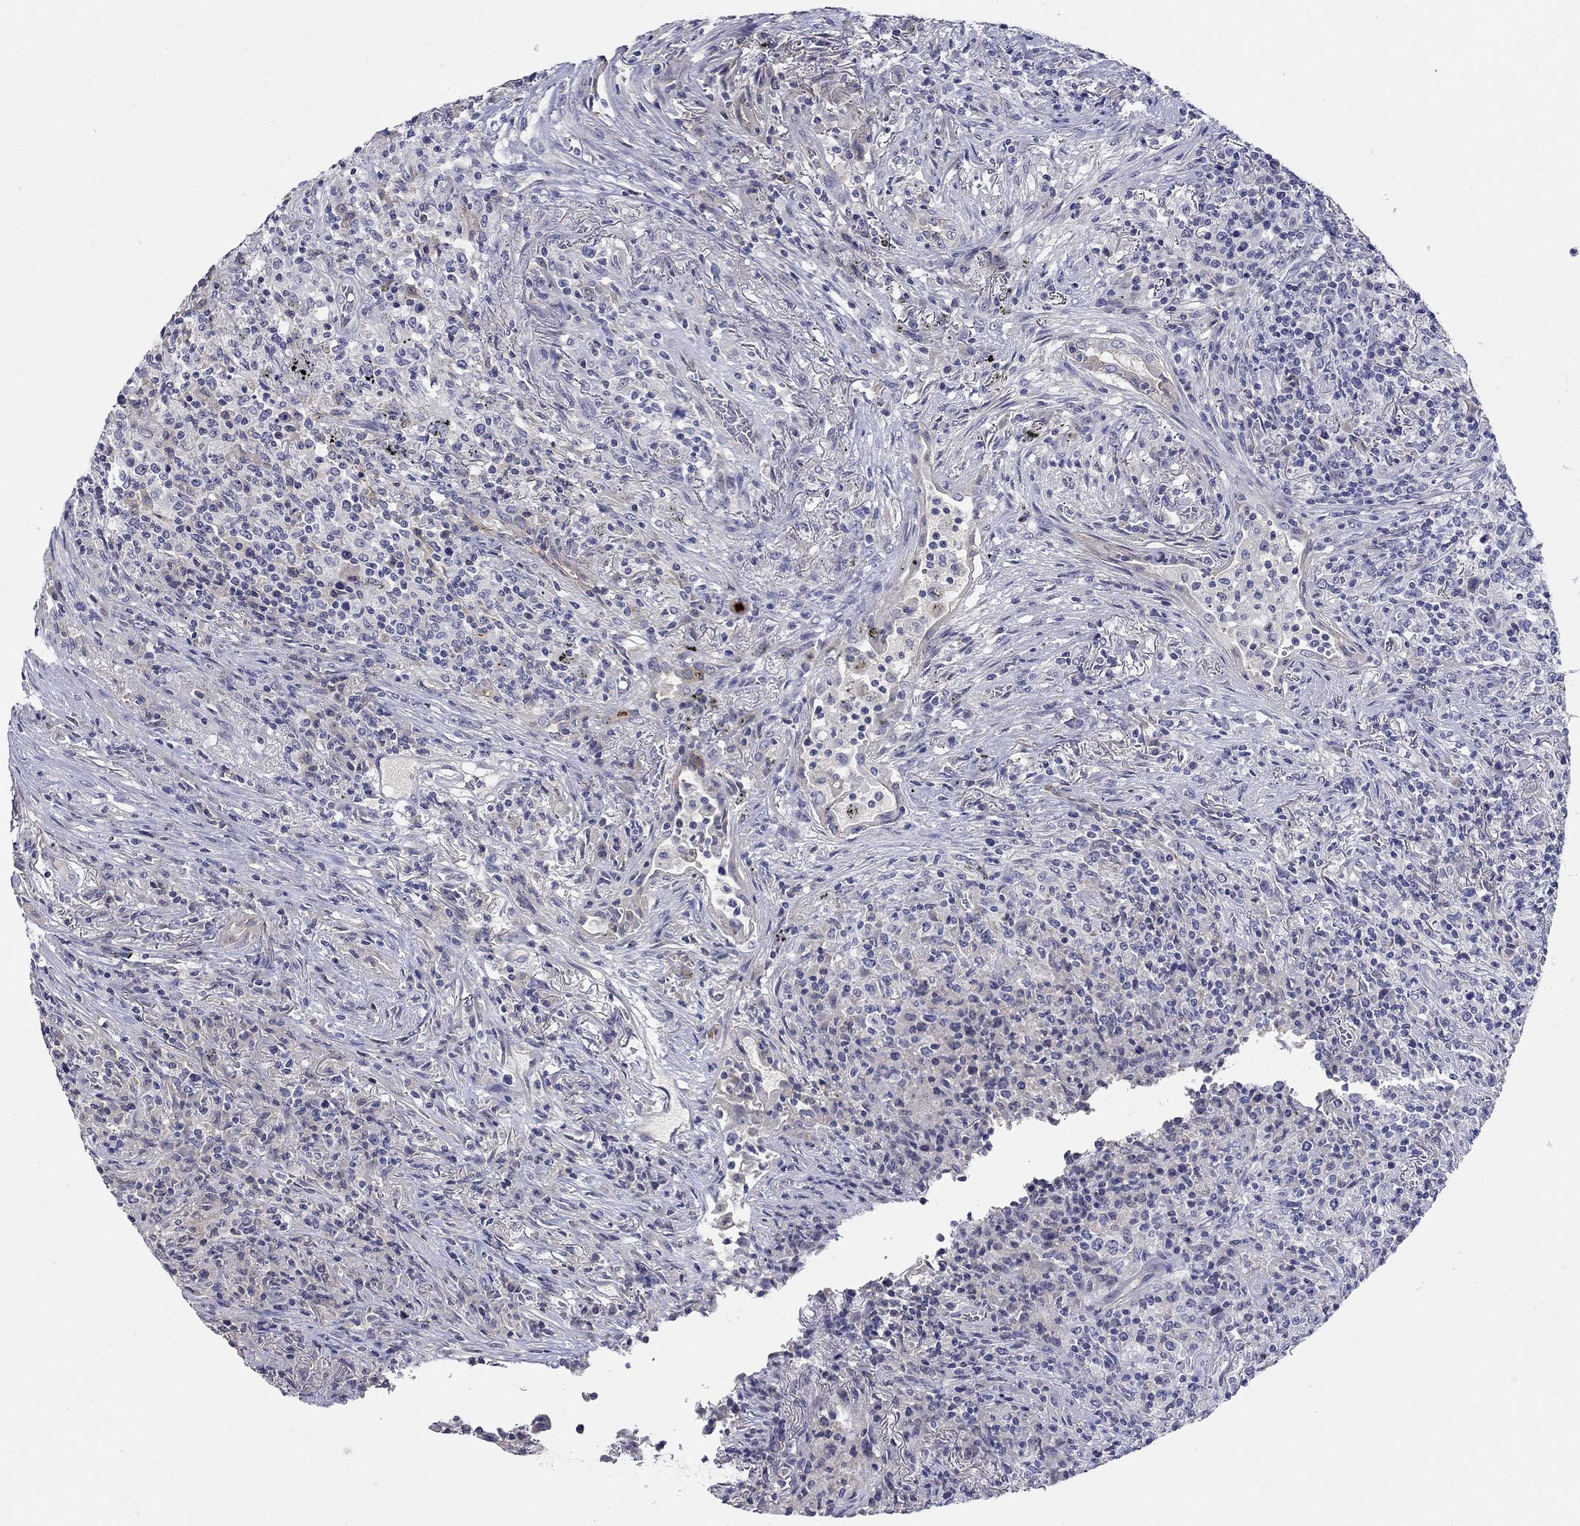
{"staining": {"intensity": "negative", "quantity": "none", "location": "none"}, "tissue": "lymphoma", "cell_type": "Tumor cells", "image_type": "cancer", "snomed": [{"axis": "morphology", "description": "Malignant lymphoma, non-Hodgkin's type, High grade"}, {"axis": "topography", "description": "Lung"}], "caption": "Immunohistochemistry photomicrograph of neoplastic tissue: malignant lymphoma, non-Hodgkin's type (high-grade) stained with DAB demonstrates no significant protein staining in tumor cells. The staining was performed using DAB to visualize the protein expression in brown, while the nuclei were stained in blue with hematoxylin (Magnification: 20x).", "gene": "SLC30A3", "patient": {"sex": "male", "age": 79}}